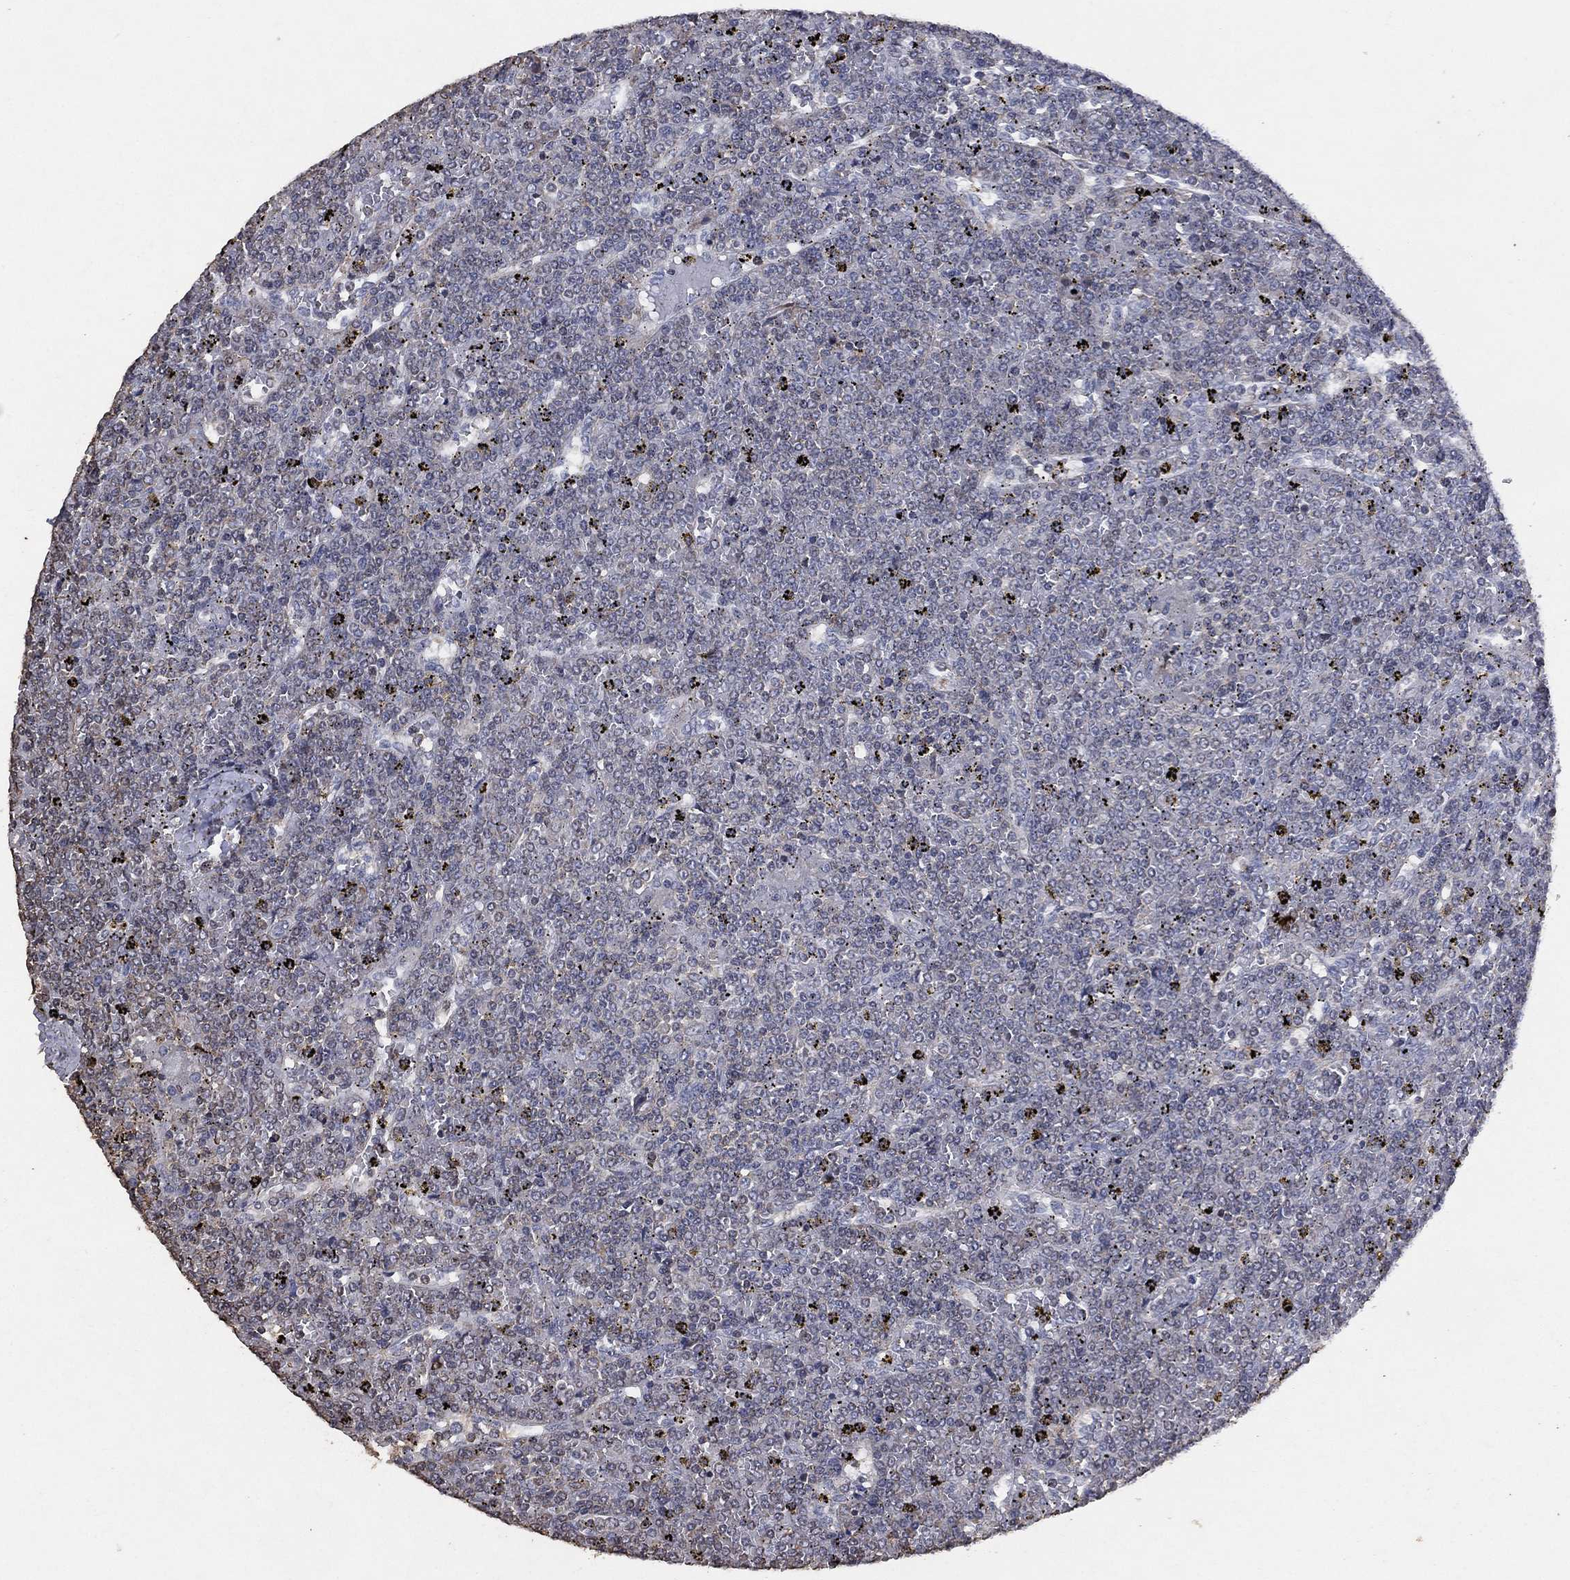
{"staining": {"intensity": "negative", "quantity": "none", "location": "none"}, "tissue": "lymphoma", "cell_type": "Tumor cells", "image_type": "cancer", "snomed": [{"axis": "morphology", "description": "Malignant lymphoma, non-Hodgkin's type, Low grade"}, {"axis": "topography", "description": "Spleen"}], "caption": "Lymphoma stained for a protein using immunohistochemistry exhibits no positivity tumor cells.", "gene": "ADPRHL1", "patient": {"sex": "female", "age": 19}}